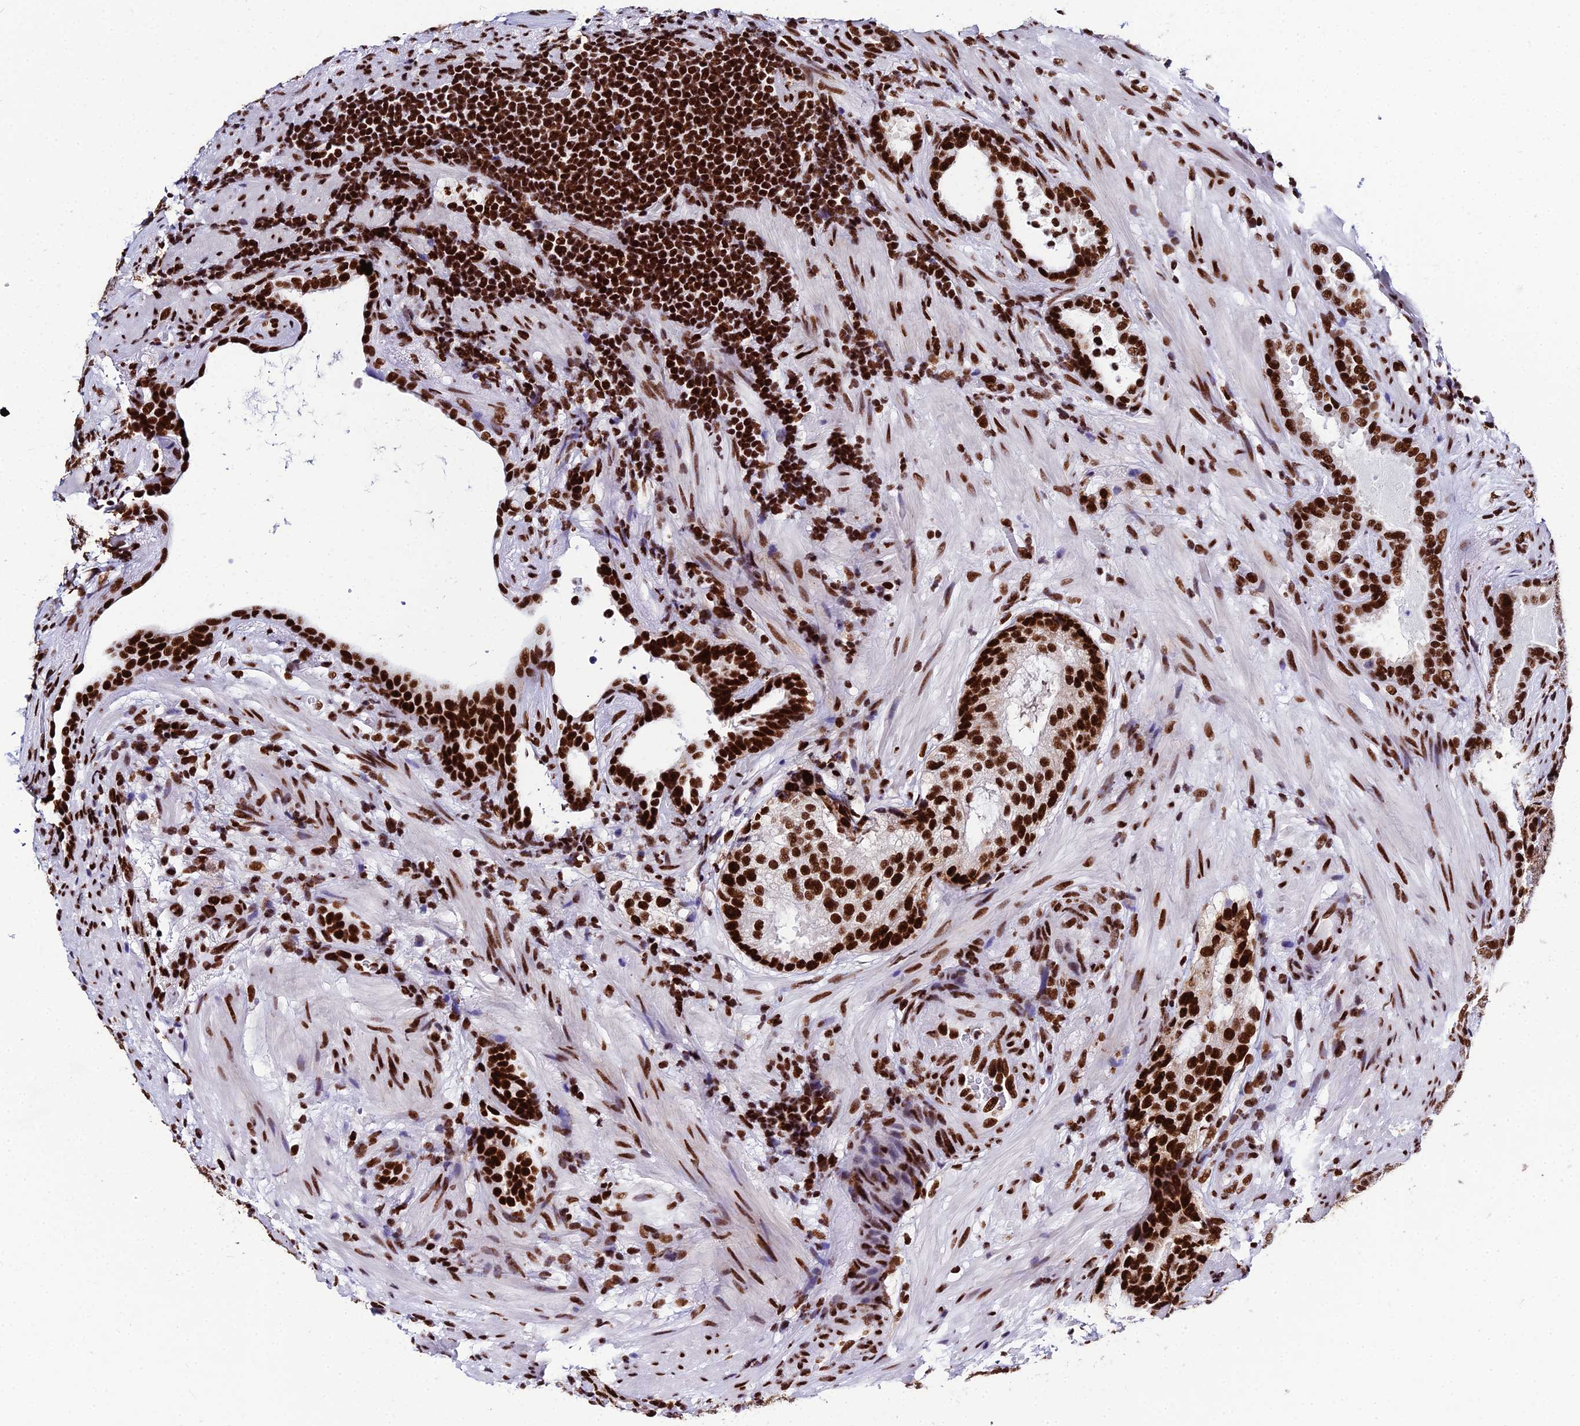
{"staining": {"intensity": "strong", "quantity": ">75%", "location": "nuclear"}, "tissue": "prostate cancer", "cell_type": "Tumor cells", "image_type": "cancer", "snomed": [{"axis": "morphology", "description": "Adenocarcinoma, High grade"}, {"axis": "topography", "description": "Prostate"}], "caption": "Immunohistochemical staining of human prostate cancer displays high levels of strong nuclear expression in approximately >75% of tumor cells. (DAB IHC with brightfield microscopy, high magnification).", "gene": "HNRNPH1", "patient": {"sex": "male", "age": 67}}